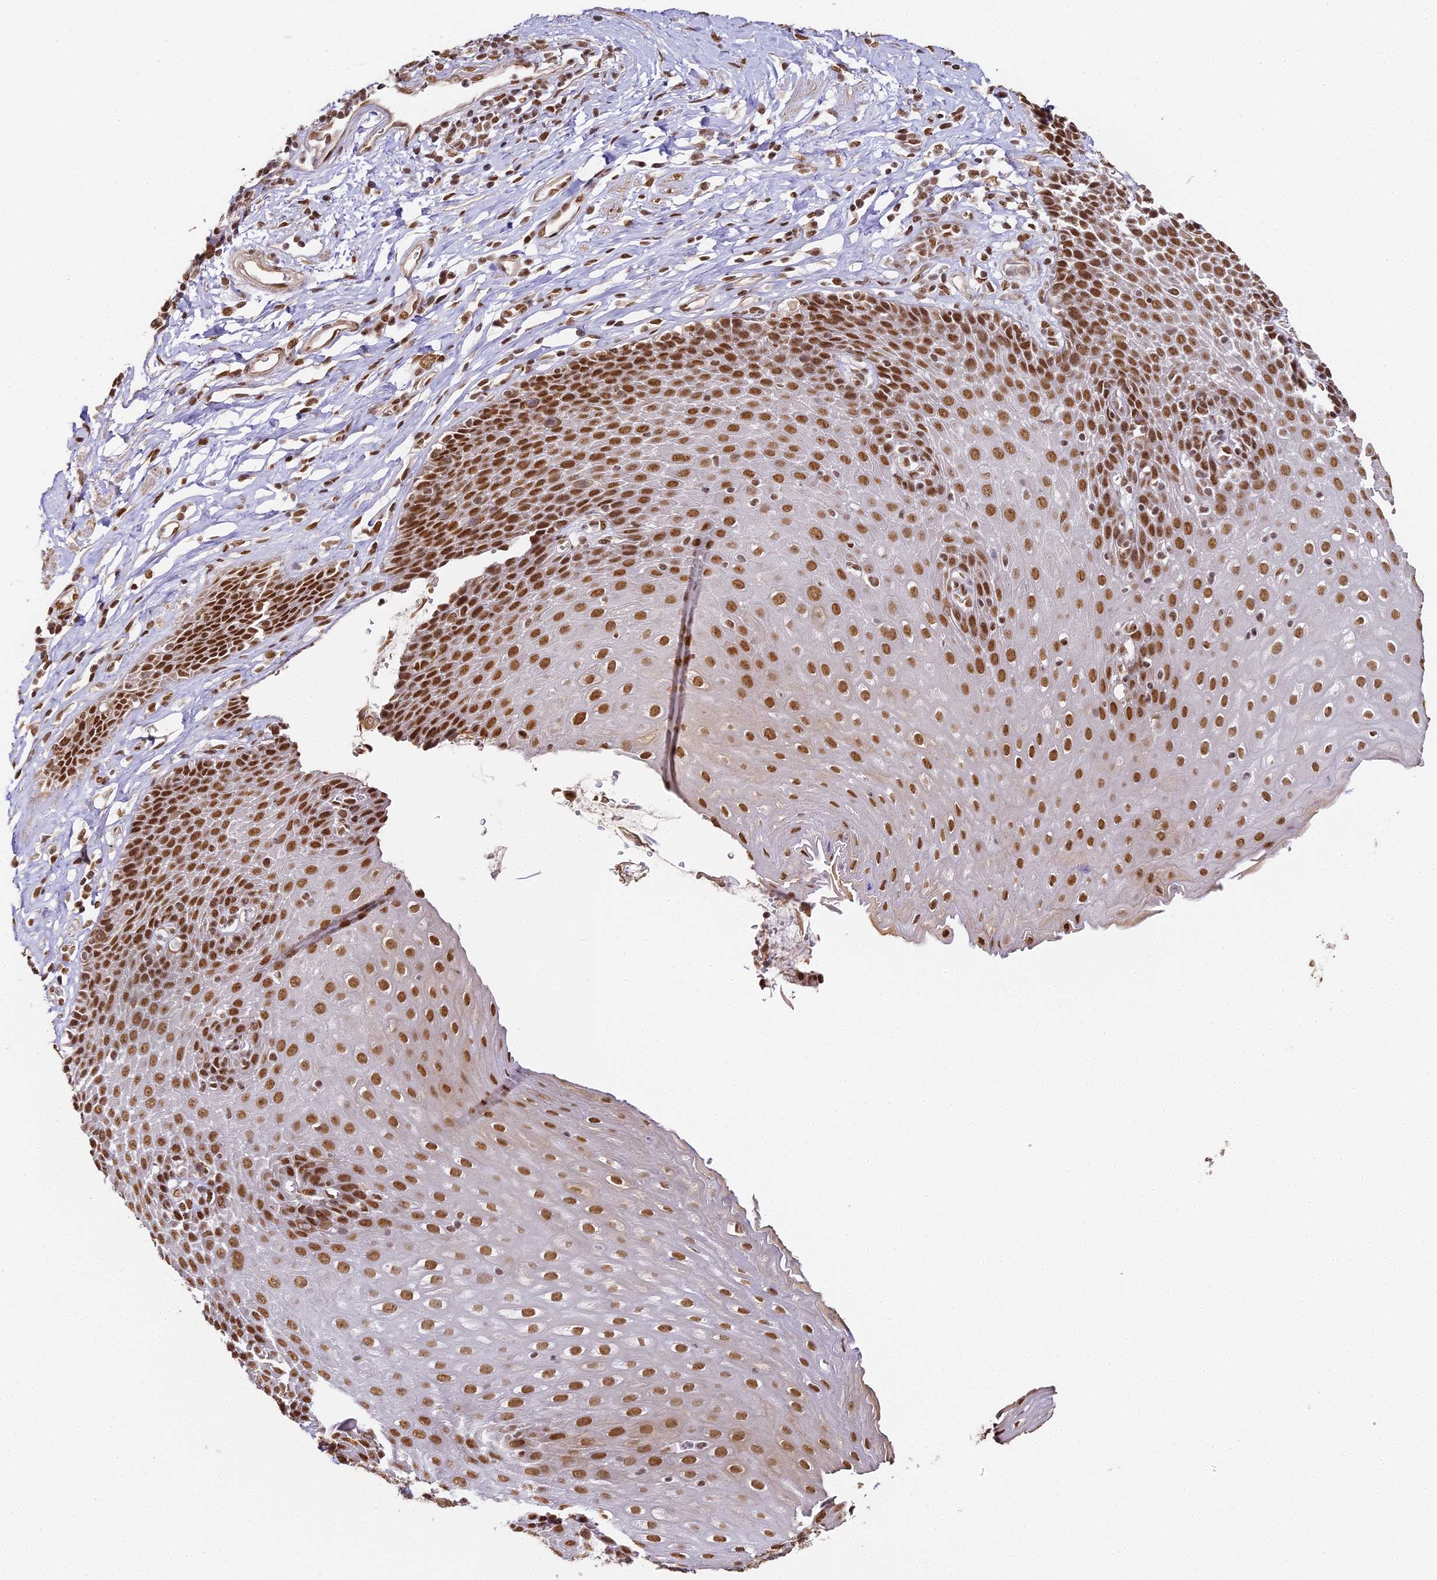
{"staining": {"intensity": "strong", "quantity": ">75%", "location": "nuclear"}, "tissue": "esophagus", "cell_type": "Squamous epithelial cells", "image_type": "normal", "snomed": [{"axis": "morphology", "description": "Normal tissue, NOS"}, {"axis": "topography", "description": "Esophagus"}], "caption": "A high amount of strong nuclear expression is identified in approximately >75% of squamous epithelial cells in normal esophagus. The staining was performed using DAB (3,3'-diaminobenzidine) to visualize the protein expression in brown, while the nuclei were stained in blue with hematoxylin (Magnification: 20x).", "gene": "HNRNPA1", "patient": {"sex": "female", "age": 61}}